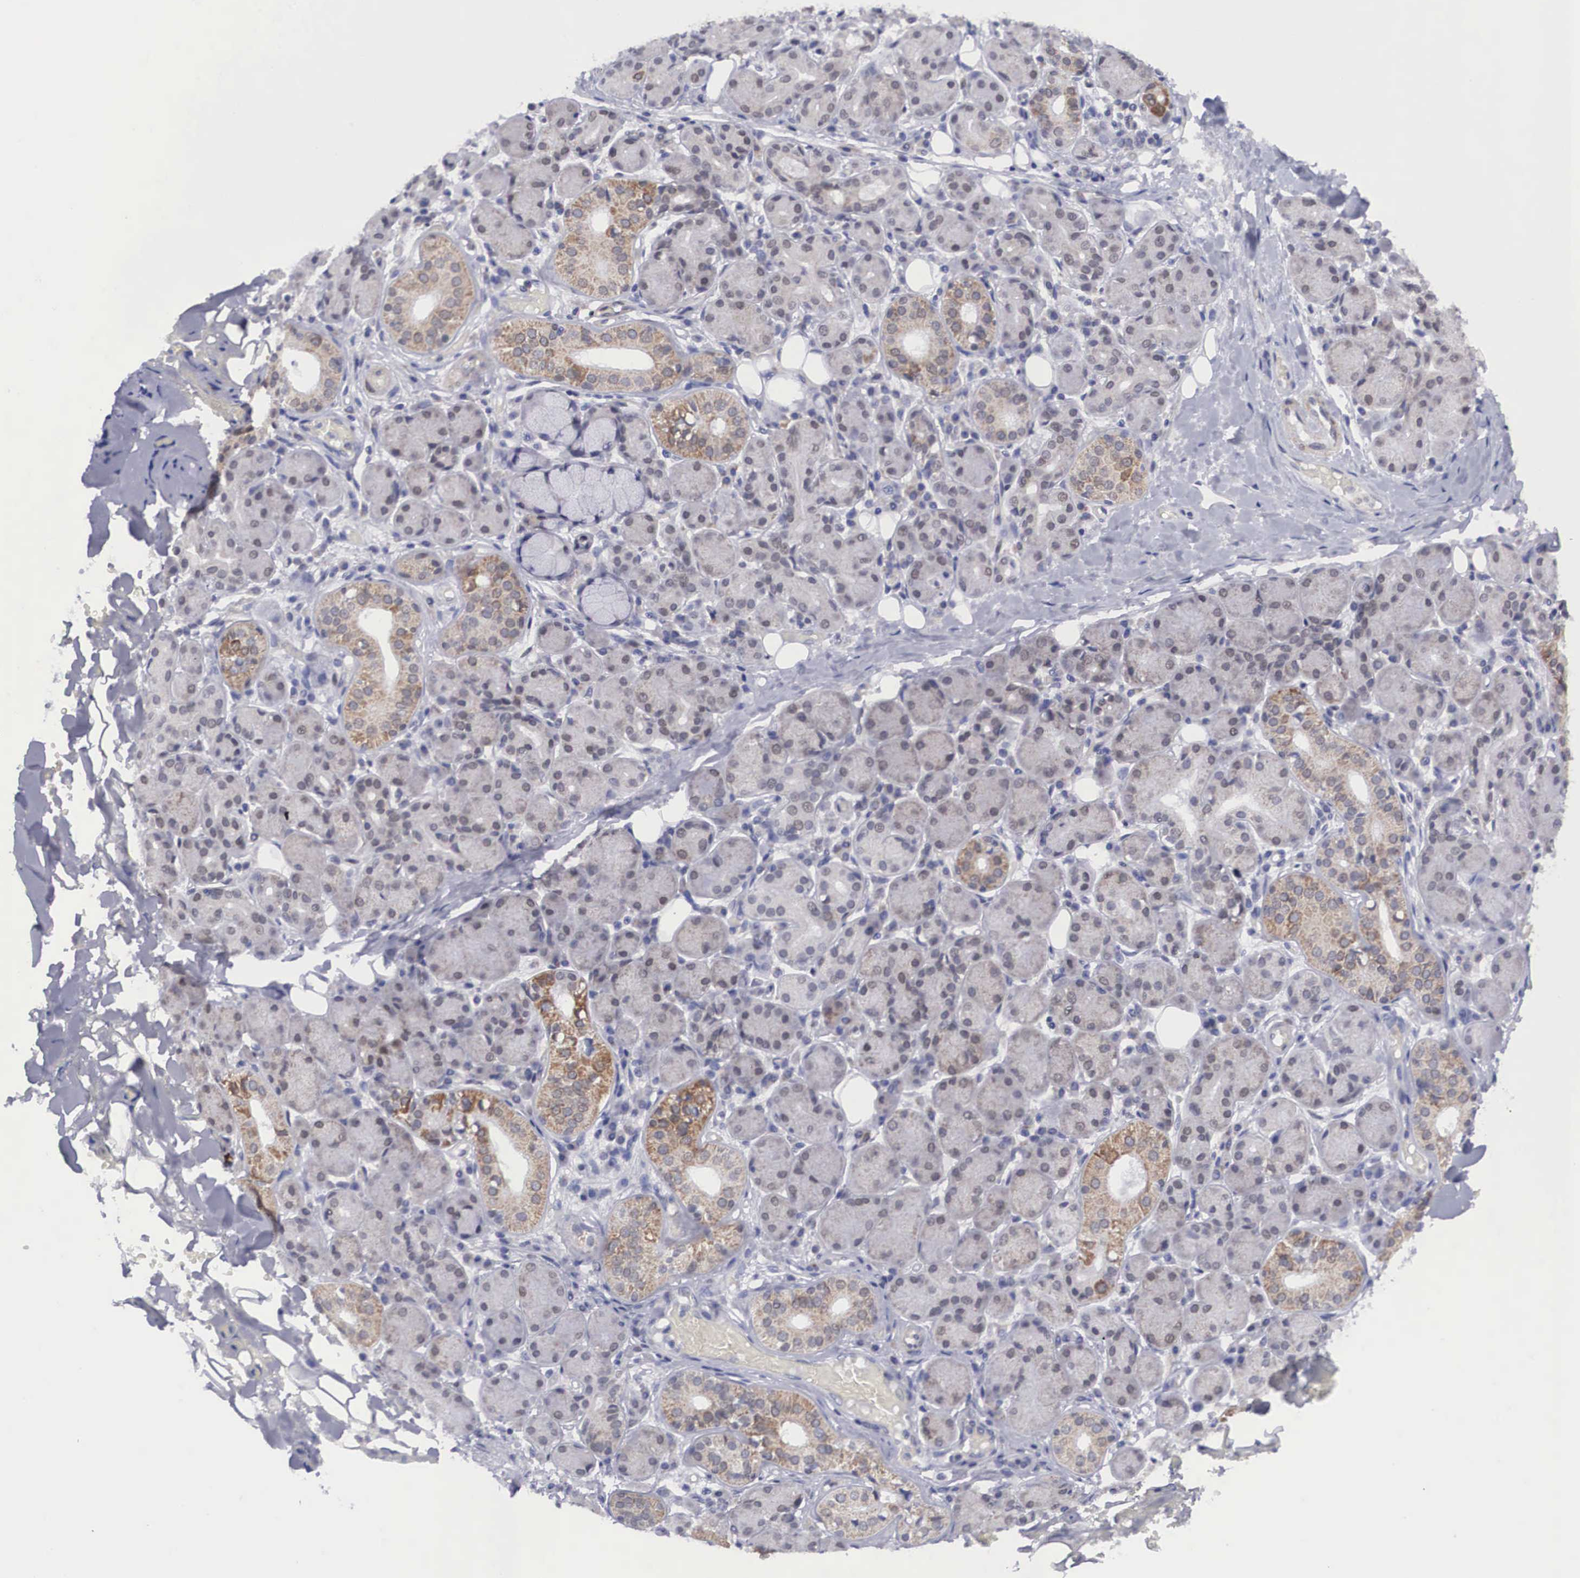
{"staining": {"intensity": "moderate", "quantity": "<25%", "location": "cytoplasmic/membranous"}, "tissue": "salivary gland", "cell_type": "Glandular cells", "image_type": "normal", "snomed": [{"axis": "morphology", "description": "Normal tissue, NOS"}, {"axis": "topography", "description": "Salivary gland"}, {"axis": "topography", "description": "Peripheral nerve tissue"}], "caption": "Immunohistochemical staining of normal salivary gland exhibits low levels of moderate cytoplasmic/membranous staining in approximately <25% of glandular cells. (Brightfield microscopy of DAB IHC at high magnification).", "gene": "SOX11", "patient": {"sex": "male", "age": 62}}